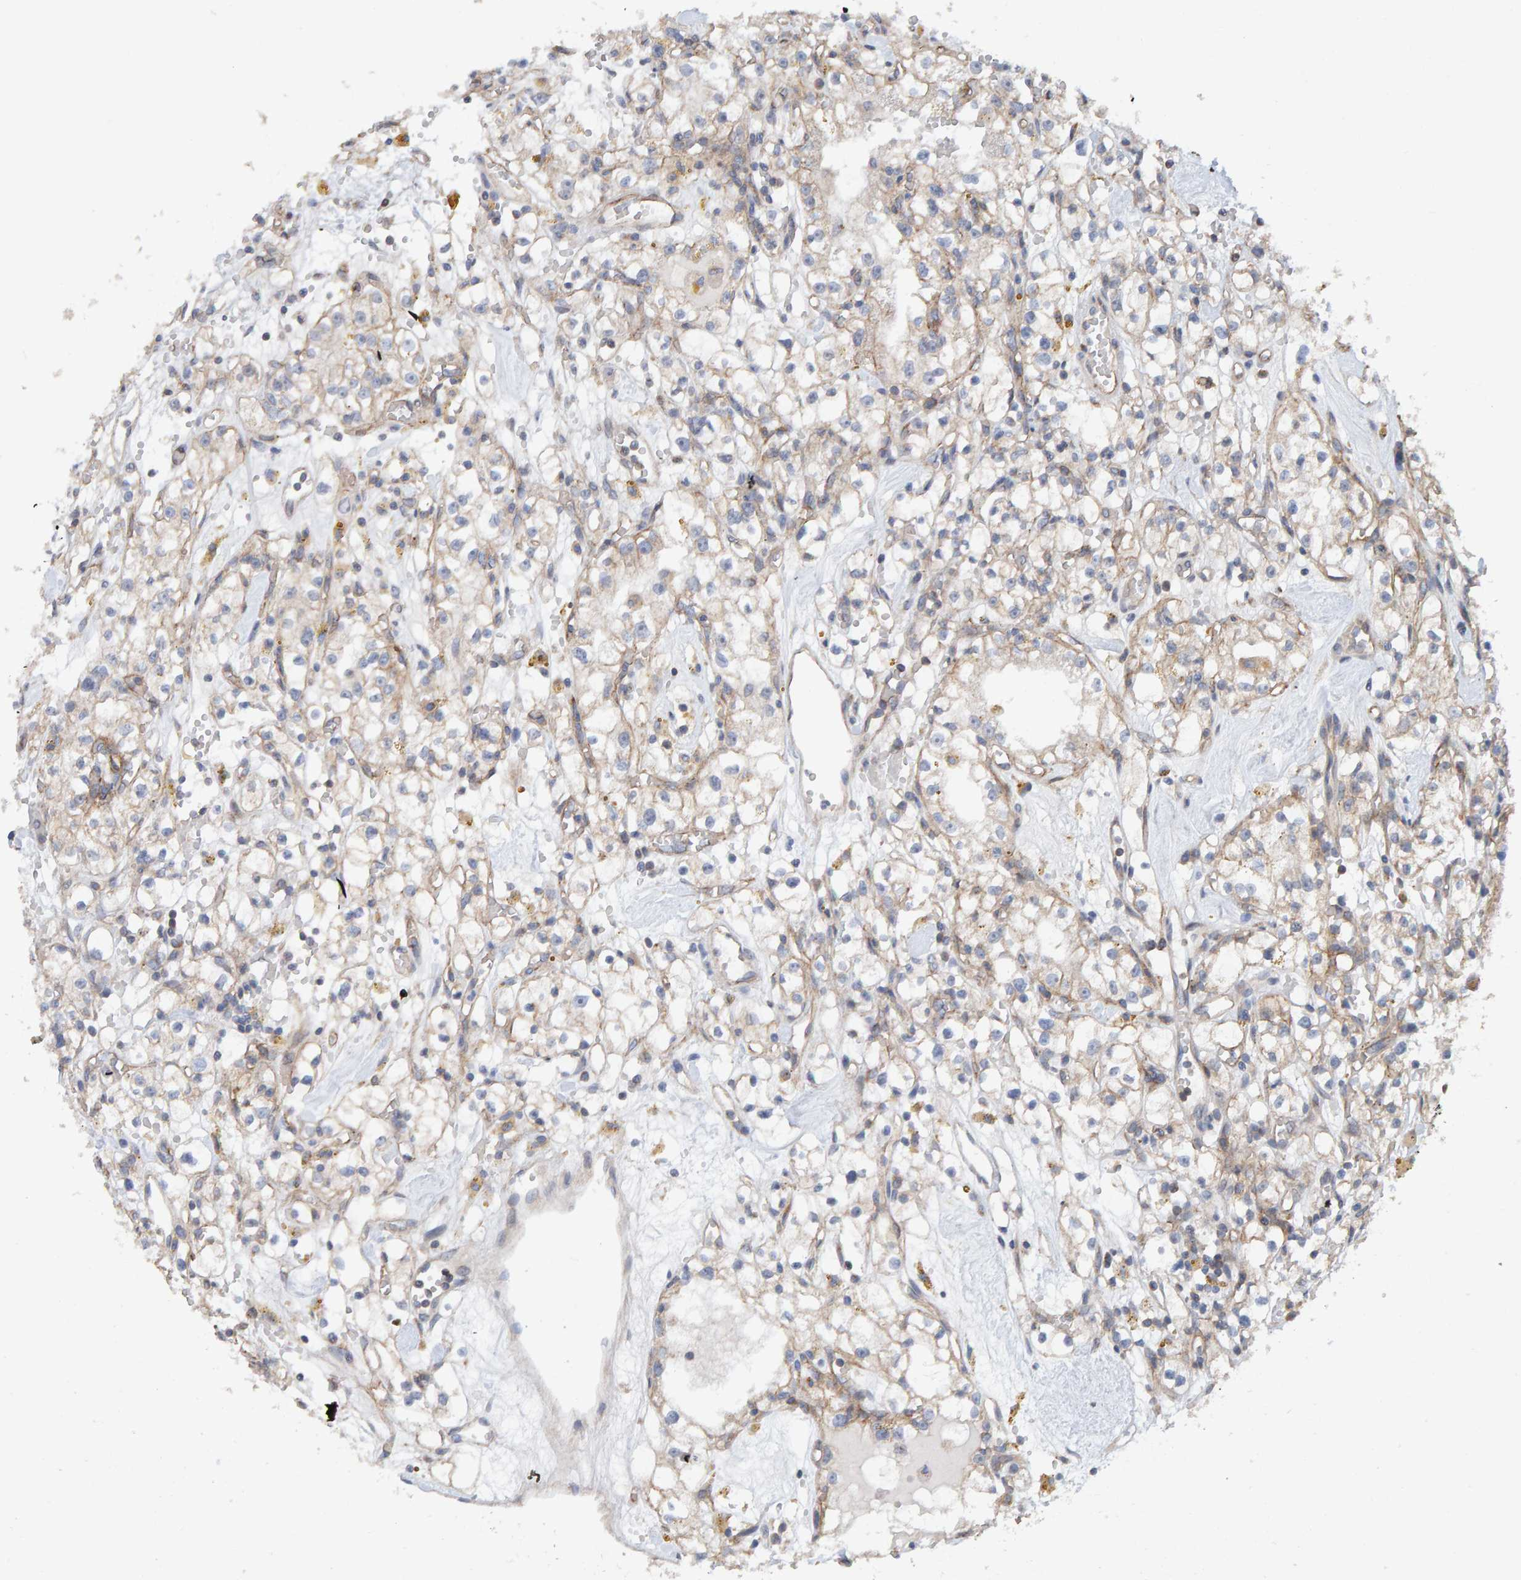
{"staining": {"intensity": "weak", "quantity": ">75%", "location": "cytoplasmic/membranous"}, "tissue": "renal cancer", "cell_type": "Tumor cells", "image_type": "cancer", "snomed": [{"axis": "morphology", "description": "Adenocarcinoma, NOS"}, {"axis": "topography", "description": "Kidney"}], "caption": "A micrograph of adenocarcinoma (renal) stained for a protein displays weak cytoplasmic/membranous brown staining in tumor cells.", "gene": "RGP1", "patient": {"sex": "male", "age": 56}}